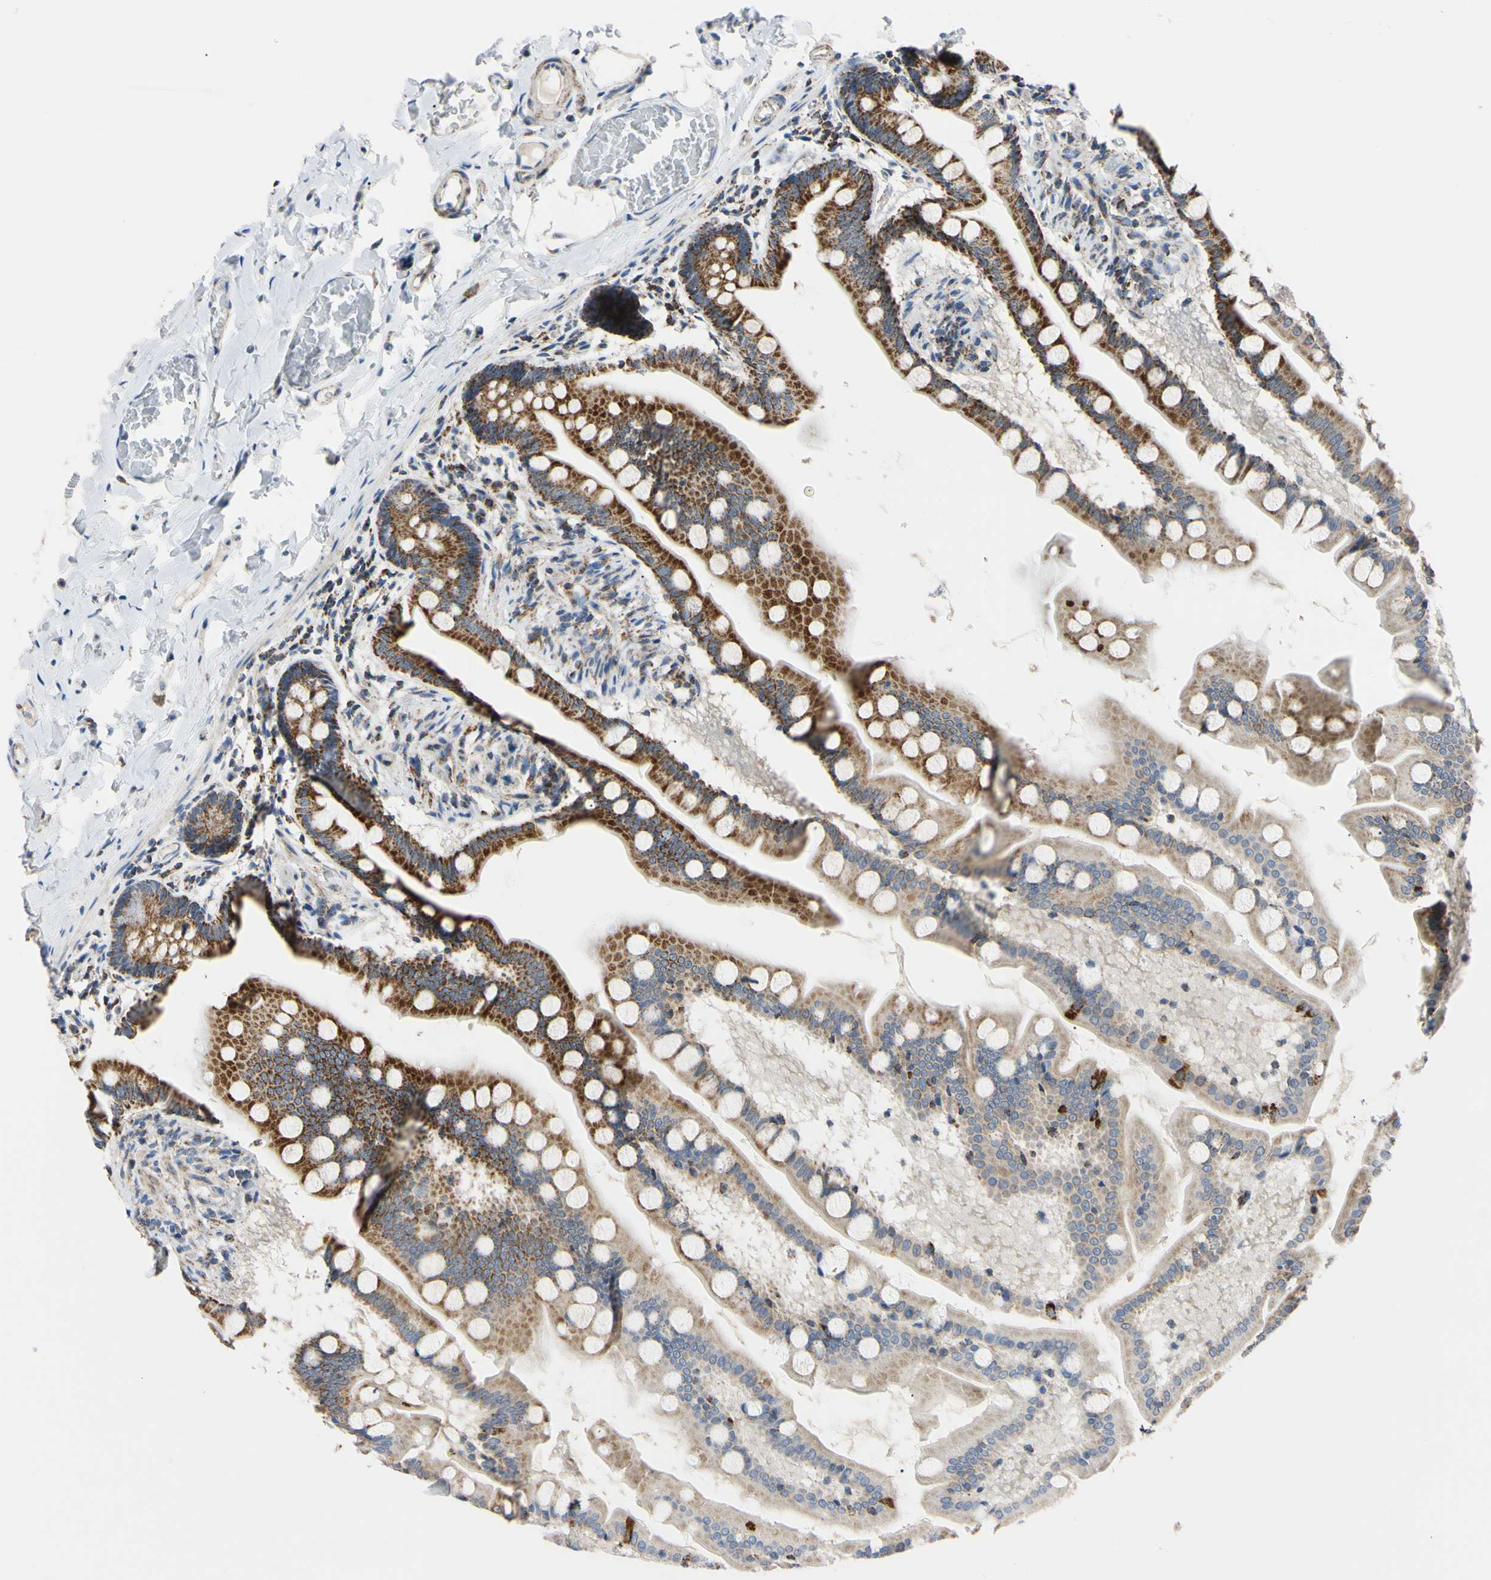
{"staining": {"intensity": "strong", "quantity": ">75%", "location": "cytoplasmic/membranous"}, "tissue": "small intestine", "cell_type": "Glandular cells", "image_type": "normal", "snomed": [{"axis": "morphology", "description": "Normal tissue, NOS"}, {"axis": "topography", "description": "Small intestine"}], "caption": "Protein analysis of normal small intestine displays strong cytoplasmic/membranous positivity in approximately >75% of glandular cells.", "gene": "CLPP", "patient": {"sex": "male", "age": 41}}